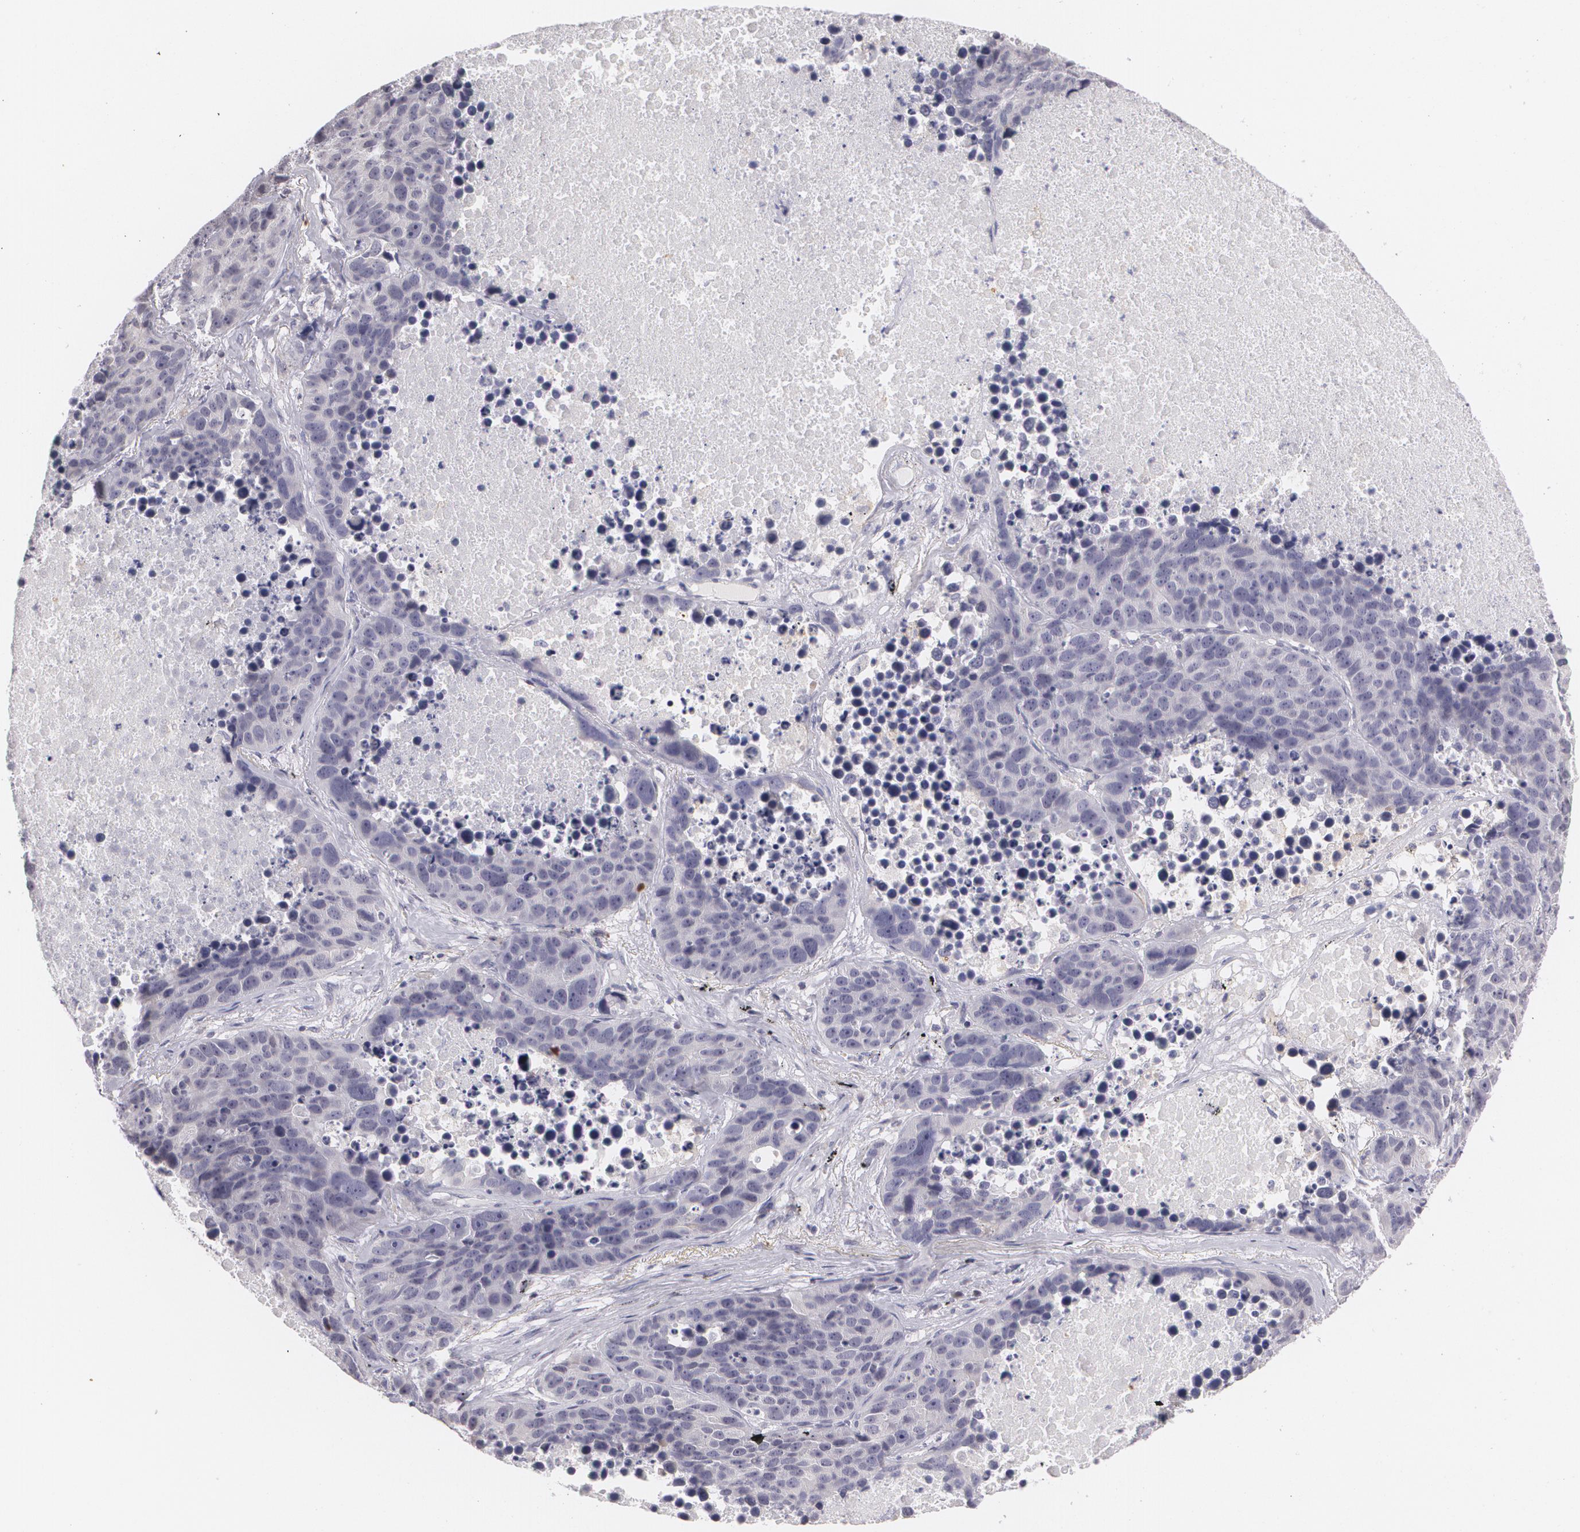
{"staining": {"intensity": "negative", "quantity": "none", "location": "none"}, "tissue": "lung cancer", "cell_type": "Tumor cells", "image_type": "cancer", "snomed": [{"axis": "morphology", "description": "Carcinoid, malignant, NOS"}, {"axis": "topography", "description": "Lung"}], "caption": "This is an immunohistochemistry micrograph of lung cancer. There is no expression in tumor cells.", "gene": "ZBTB16", "patient": {"sex": "male", "age": 60}}